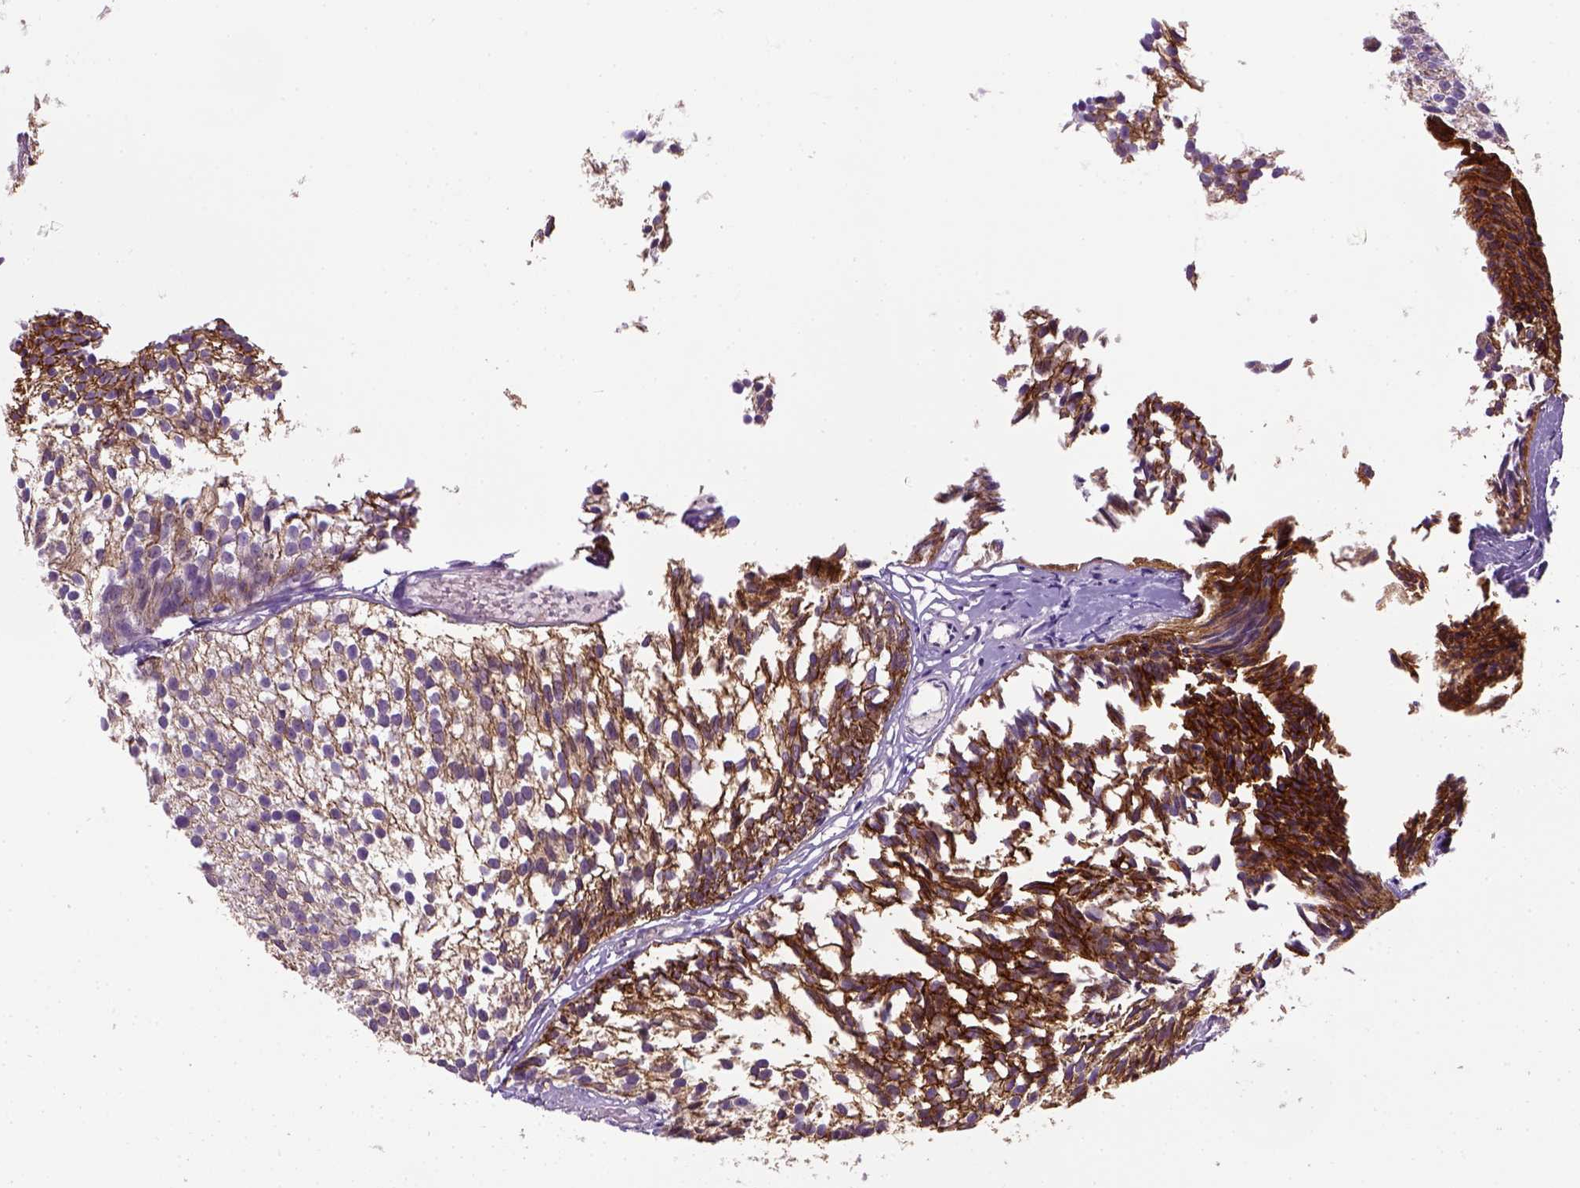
{"staining": {"intensity": "strong", "quantity": ">75%", "location": "cytoplasmic/membranous"}, "tissue": "urothelial cancer", "cell_type": "Tumor cells", "image_type": "cancer", "snomed": [{"axis": "morphology", "description": "Urothelial carcinoma, Low grade"}, {"axis": "topography", "description": "Urinary bladder"}], "caption": "Urothelial carcinoma (low-grade) stained with immunohistochemistry (IHC) exhibits strong cytoplasmic/membranous expression in about >75% of tumor cells. (DAB (3,3'-diaminobenzidine) IHC, brown staining for protein, blue staining for nuclei).", "gene": "CDH1", "patient": {"sex": "male", "age": 63}}